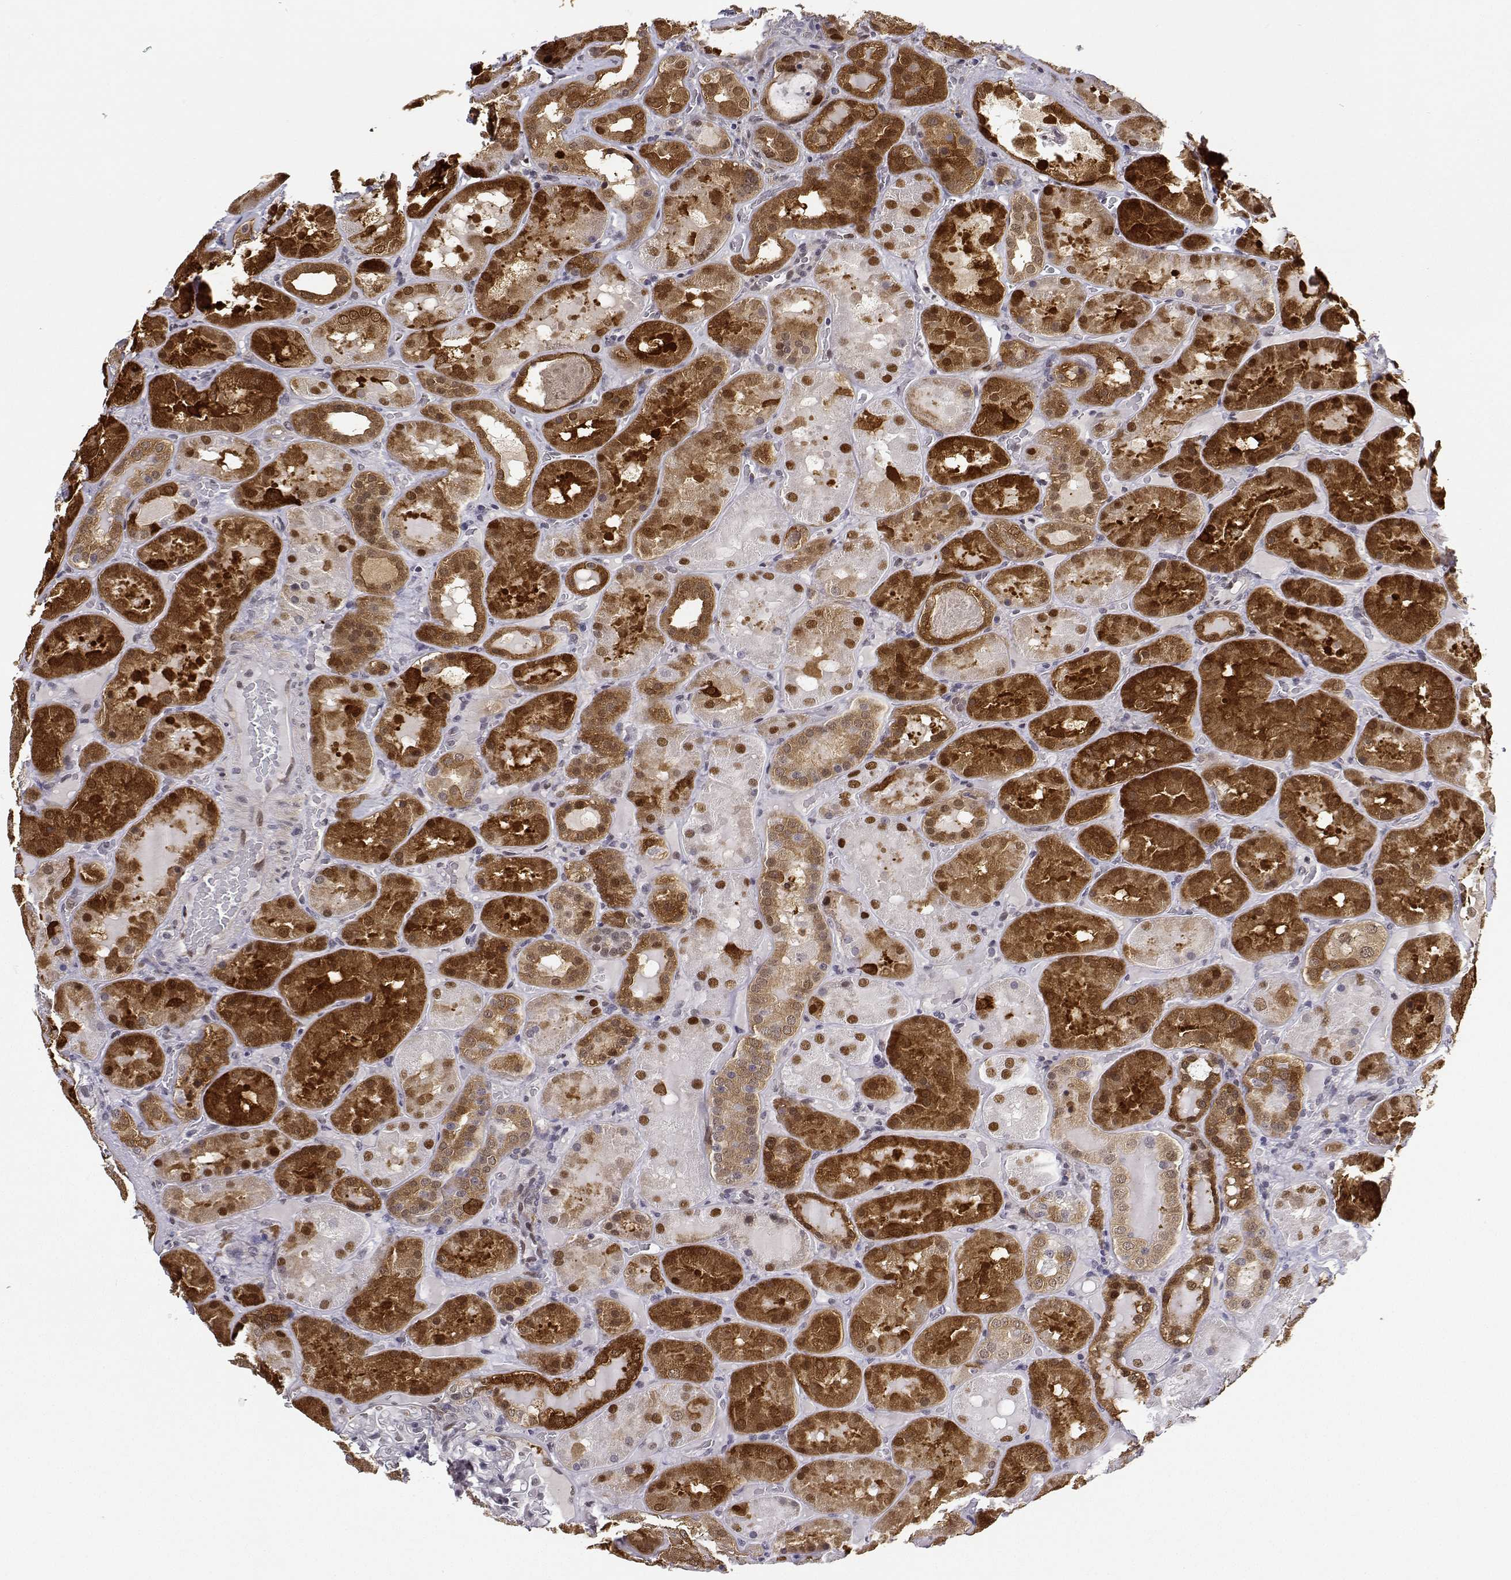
{"staining": {"intensity": "moderate", "quantity": ">75%", "location": "nuclear"}, "tissue": "kidney", "cell_type": "Cells in glomeruli", "image_type": "normal", "snomed": [{"axis": "morphology", "description": "Normal tissue, NOS"}, {"axis": "topography", "description": "Kidney"}], "caption": "Immunohistochemical staining of normal kidney displays >75% levels of moderate nuclear protein positivity in about >75% of cells in glomeruli.", "gene": "PHGDH", "patient": {"sex": "male", "age": 73}}